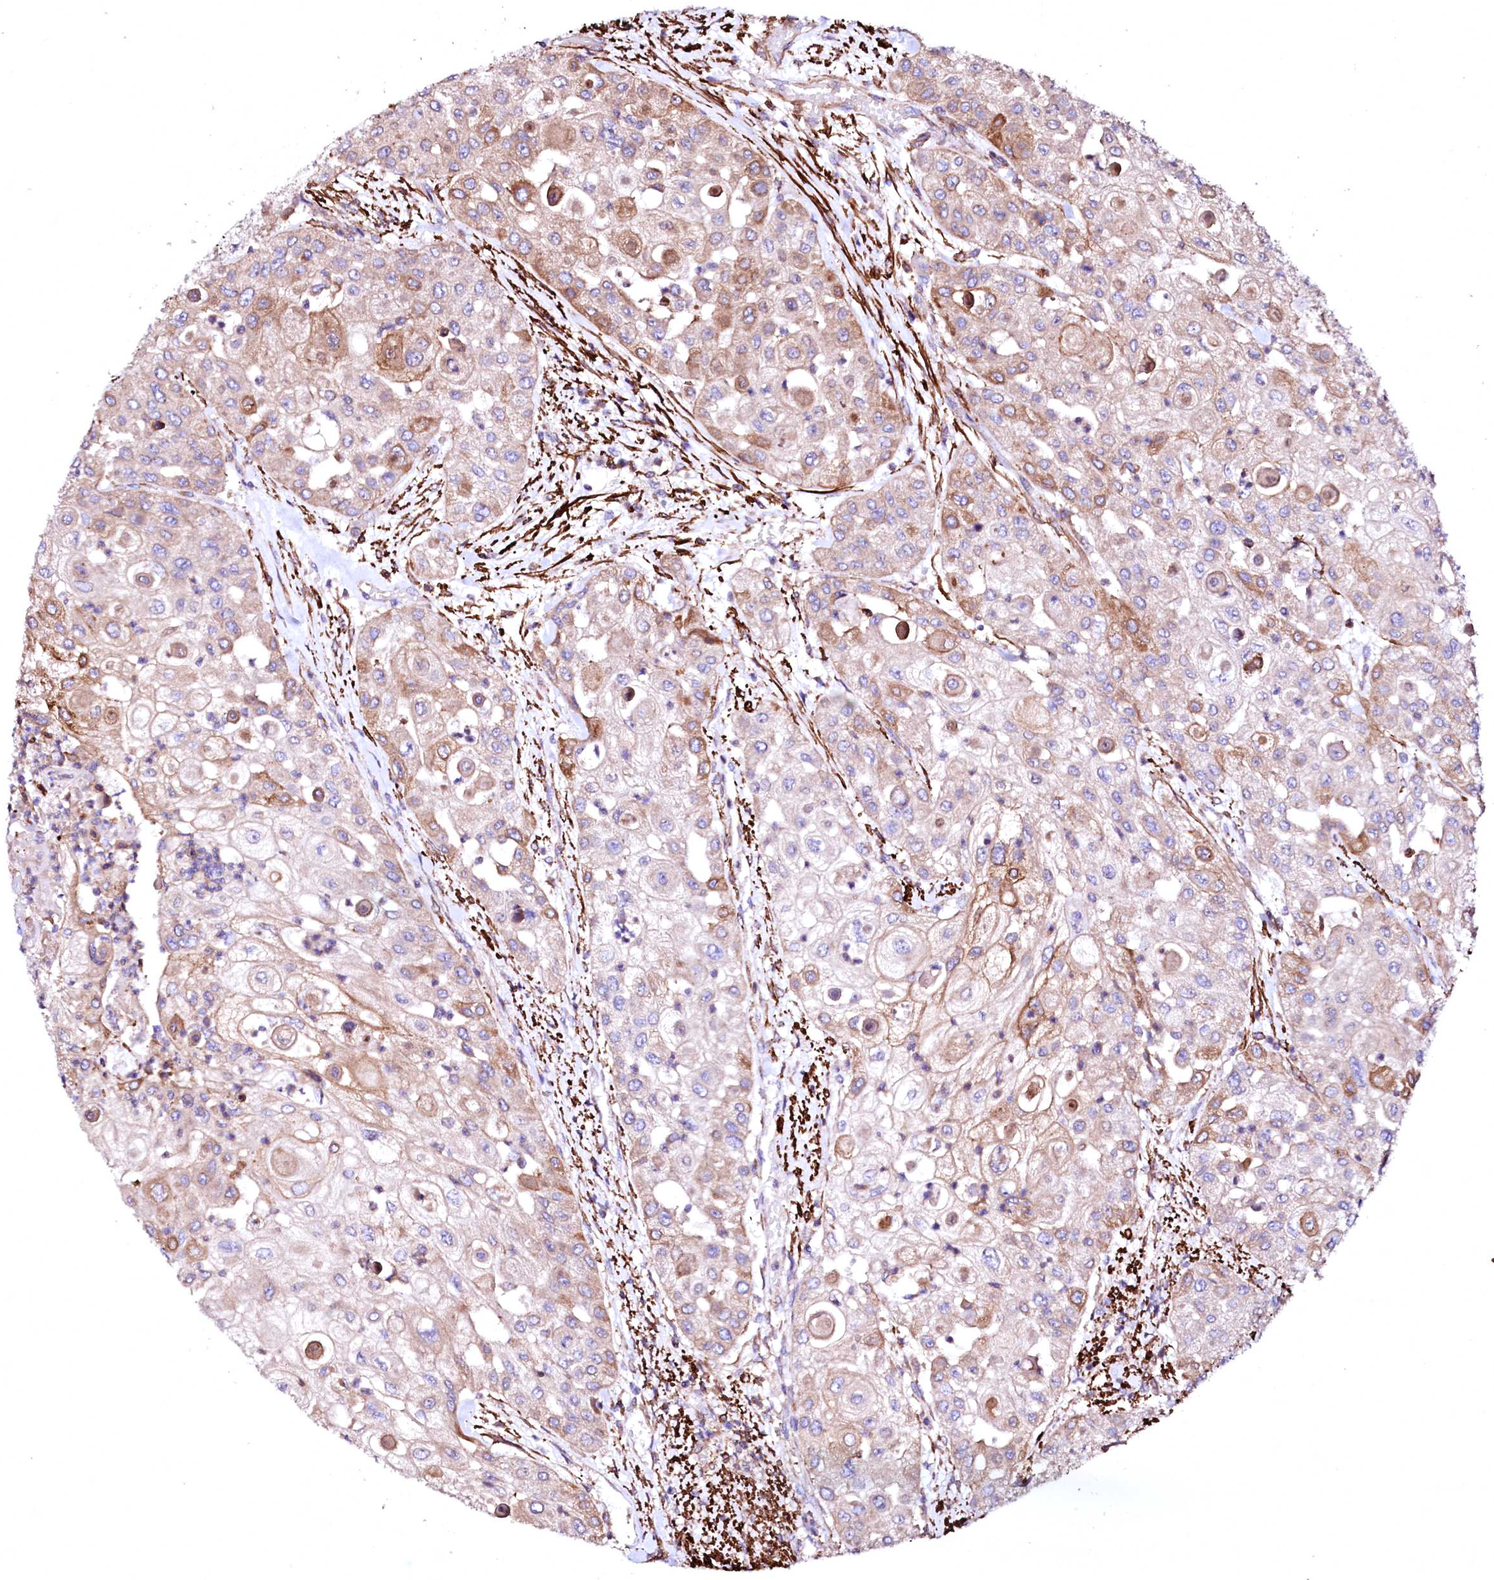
{"staining": {"intensity": "moderate", "quantity": "<25%", "location": "cytoplasmic/membranous"}, "tissue": "urothelial cancer", "cell_type": "Tumor cells", "image_type": "cancer", "snomed": [{"axis": "morphology", "description": "Urothelial carcinoma, High grade"}, {"axis": "topography", "description": "Urinary bladder"}], "caption": "Immunohistochemical staining of urothelial cancer reveals moderate cytoplasmic/membranous protein staining in about <25% of tumor cells. The protein of interest is shown in brown color, while the nuclei are stained blue.", "gene": "GPR176", "patient": {"sex": "female", "age": 79}}